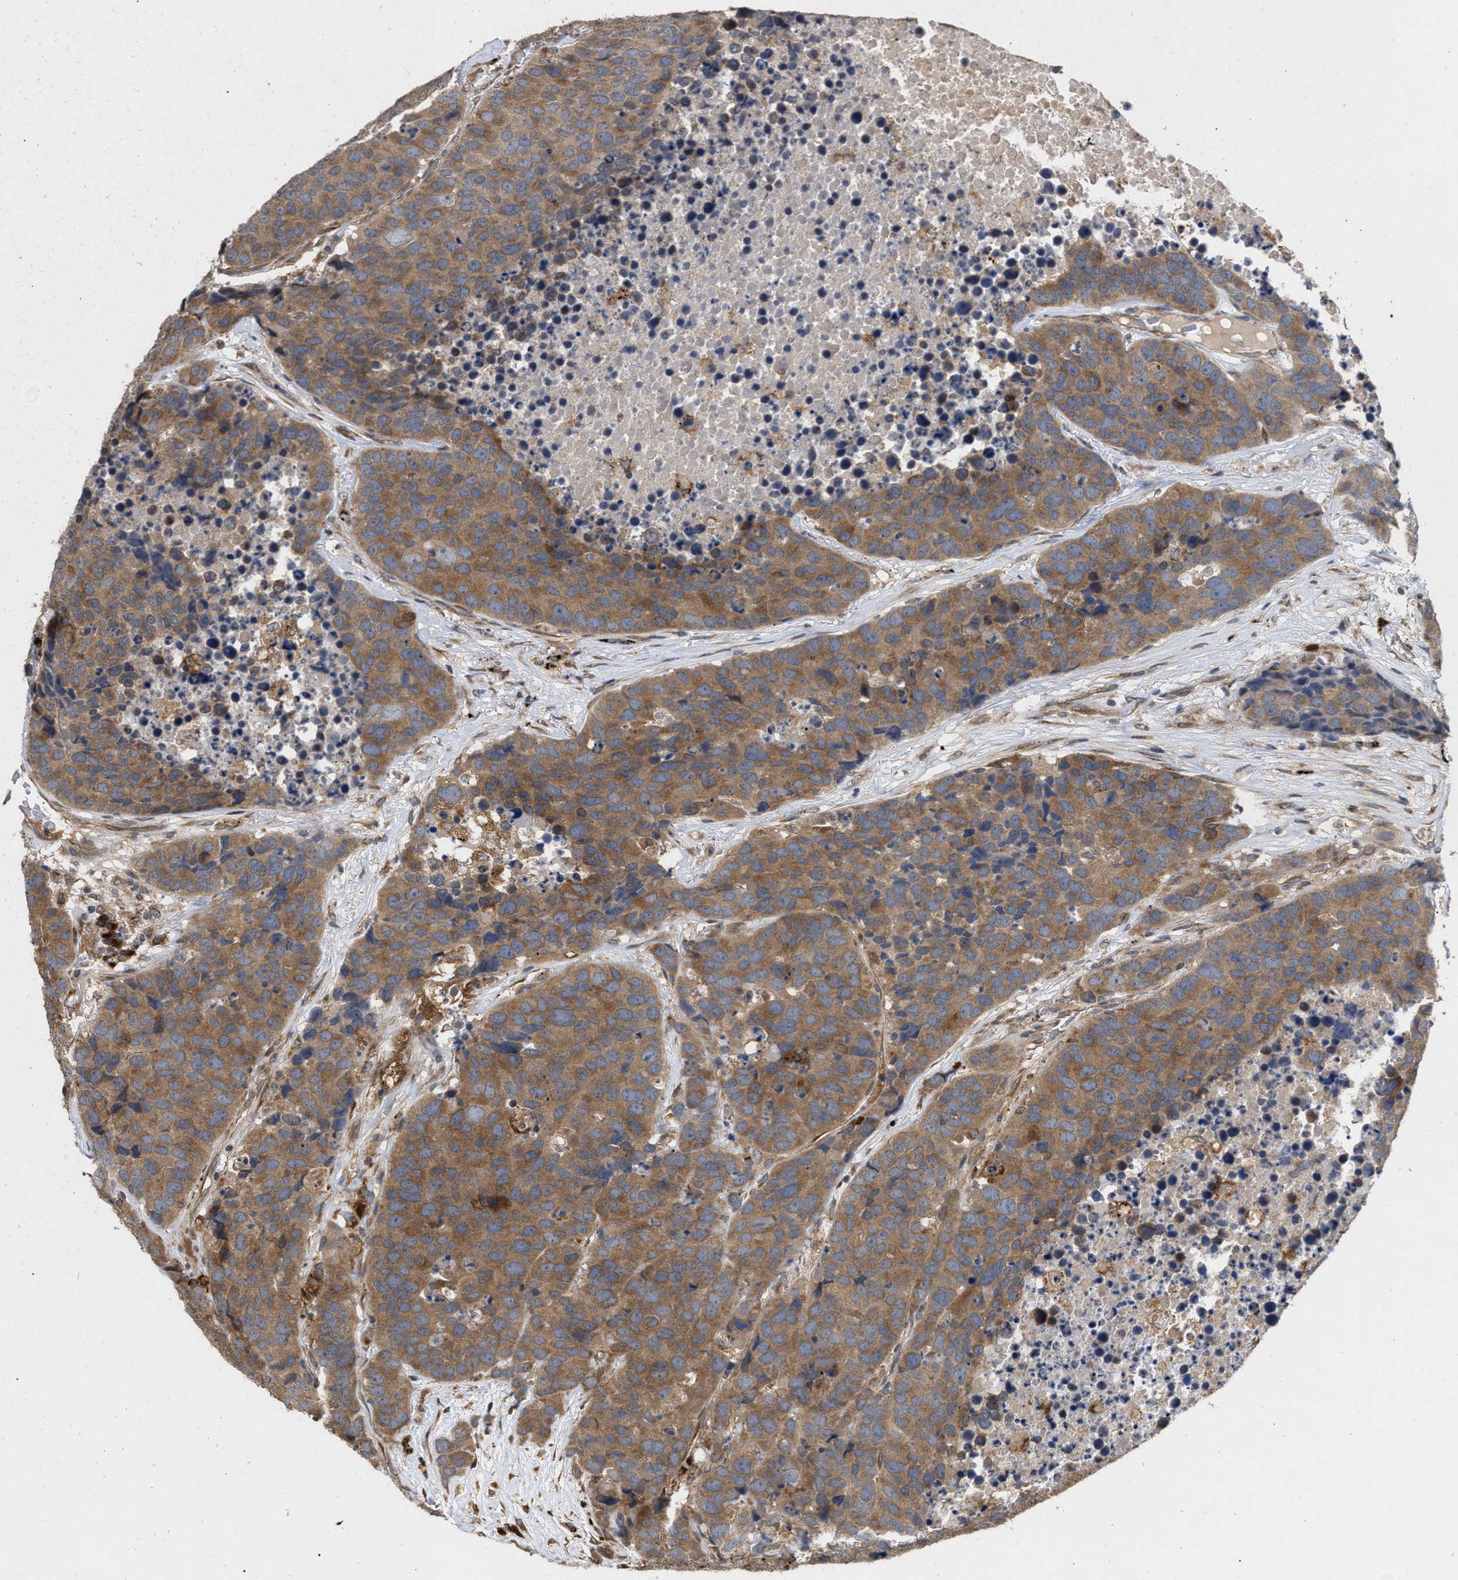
{"staining": {"intensity": "moderate", "quantity": ">75%", "location": "cytoplasmic/membranous"}, "tissue": "carcinoid", "cell_type": "Tumor cells", "image_type": "cancer", "snomed": [{"axis": "morphology", "description": "Carcinoid, malignant, NOS"}, {"axis": "topography", "description": "Lung"}], "caption": "This photomicrograph displays IHC staining of malignant carcinoid, with medium moderate cytoplasmic/membranous staining in about >75% of tumor cells.", "gene": "SAR1A", "patient": {"sex": "male", "age": 60}}